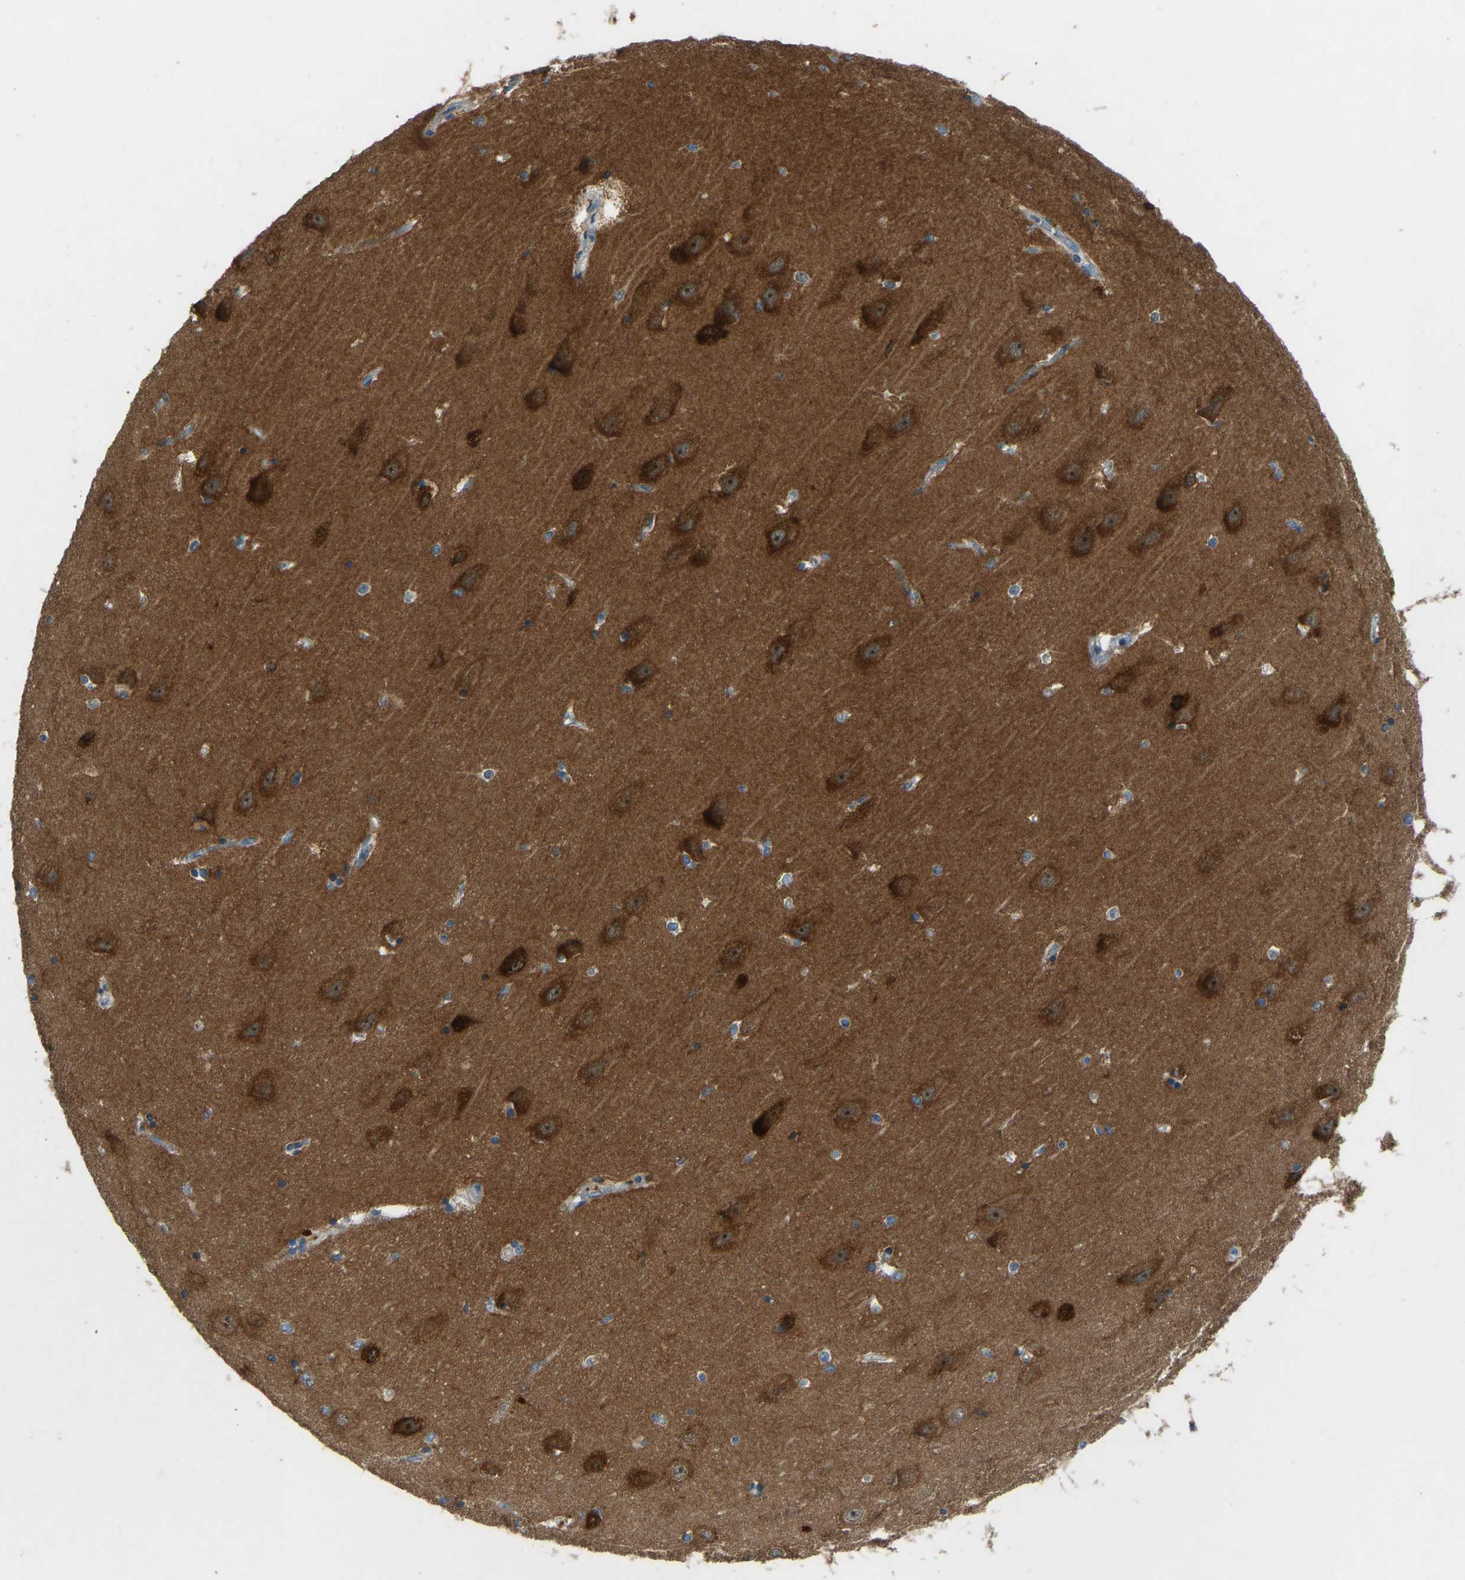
{"staining": {"intensity": "strong", "quantity": "<25%", "location": "cytoplasmic/membranous"}, "tissue": "hippocampus", "cell_type": "Glial cells", "image_type": "normal", "snomed": [{"axis": "morphology", "description": "Normal tissue, NOS"}, {"axis": "topography", "description": "Hippocampus"}], "caption": "Brown immunohistochemical staining in benign human hippocampus demonstrates strong cytoplasmic/membranous positivity in about <25% of glial cells.", "gene": "STAU2", "patient": {"sex": "male", "age": 45}}